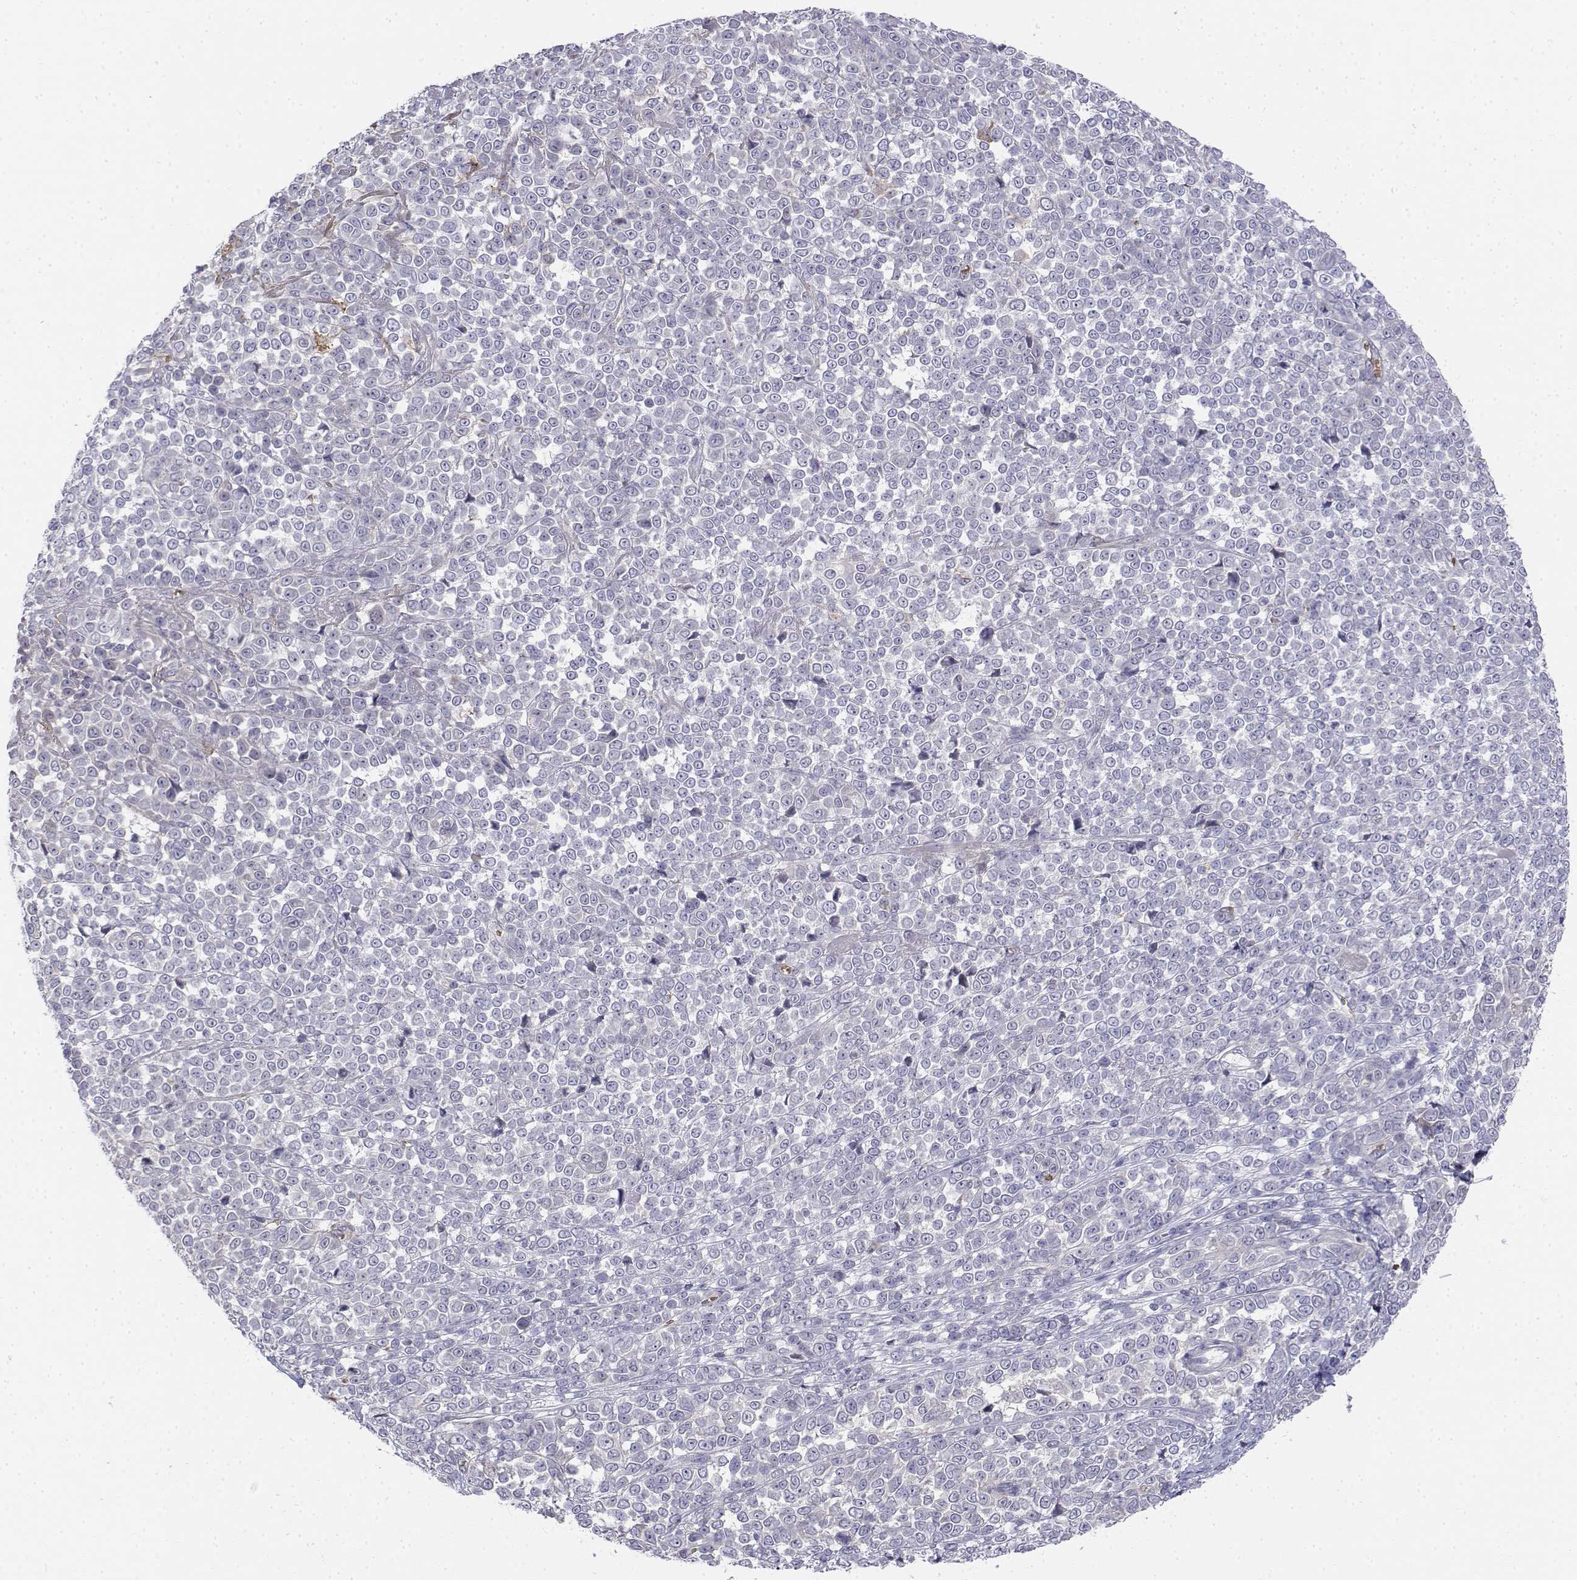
{"staining": {"intensity": "negative", "quantity": "none", "location": "none"}, "tissue": "melanoma", "cell_type": "Tumor cells", "image_type": "cancer", "snomed": [{"axis": "morphology", "description": "Malignant melanoma, NOS"}, {"axis": "topography", "description": "Skin"}], "caption": "High magnification brightfield microscopy of malignant melanoma stained with DAB (brown) and counterstained with hematoxylin (blue): tumor cells show no significant expression.", "gene": "CADM1", "patient": {"sex": "female", "age": 95}}